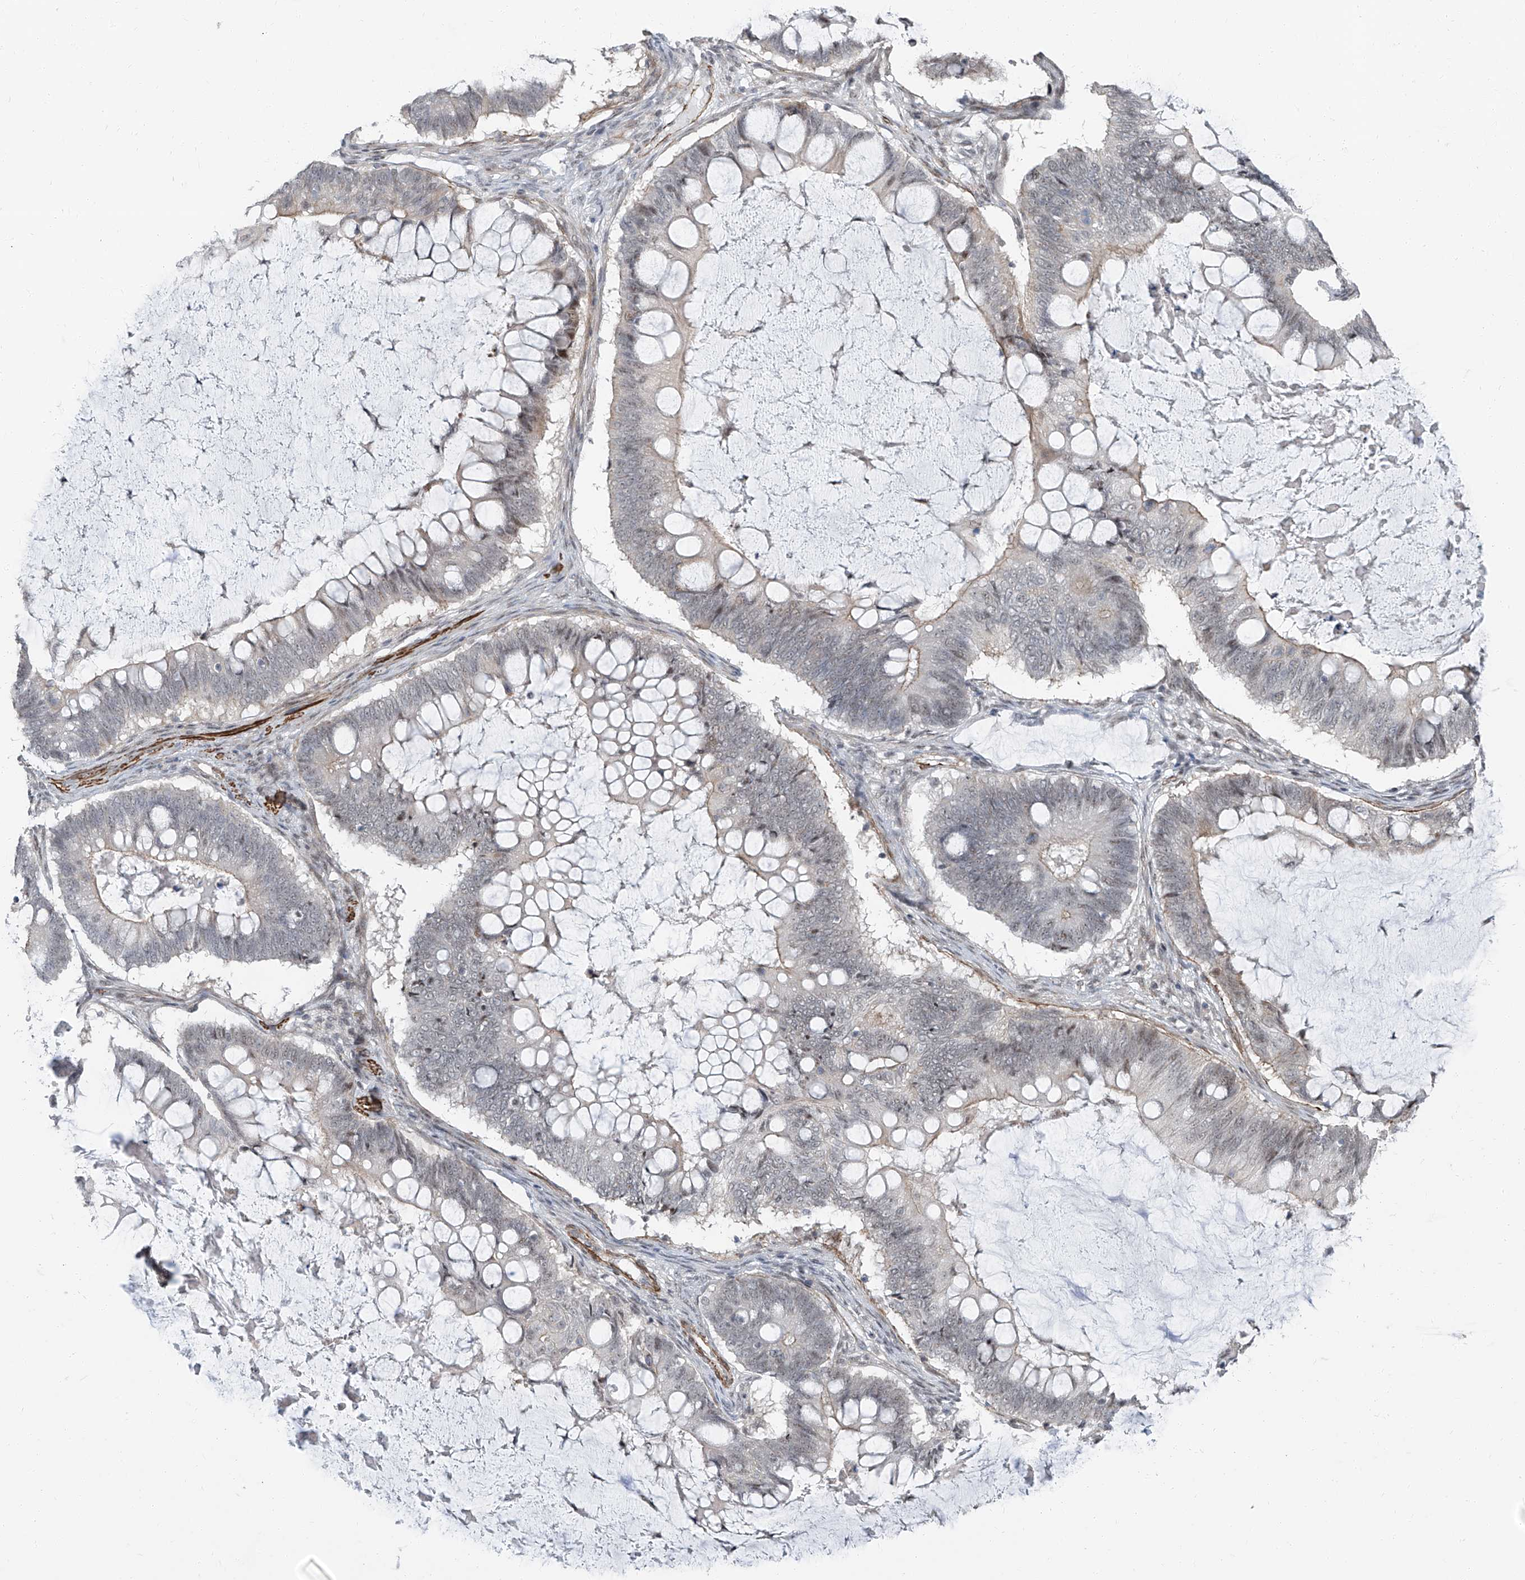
{"staining": {"intensity": "weak", "quantity": "<25%", "location": "nuclear"}, "tissue": "ovarian cancer", "cell_type": "Tumor cells", "image_type": "cancer", "snomed": [{"axis": "morphology", "description": "Cystadenocarcinoma, mucinous, NOS"}, {"axis": "topography", "description": "Ovary"}], "caption": "This is a image of immunohistochemistry staining of ovarian cancer (mucinous cystadenocarcinoma), which shows no positivity in tumor cells.", "gene": "TXLNB", "patient": {"sex": "female", "age": 61}}